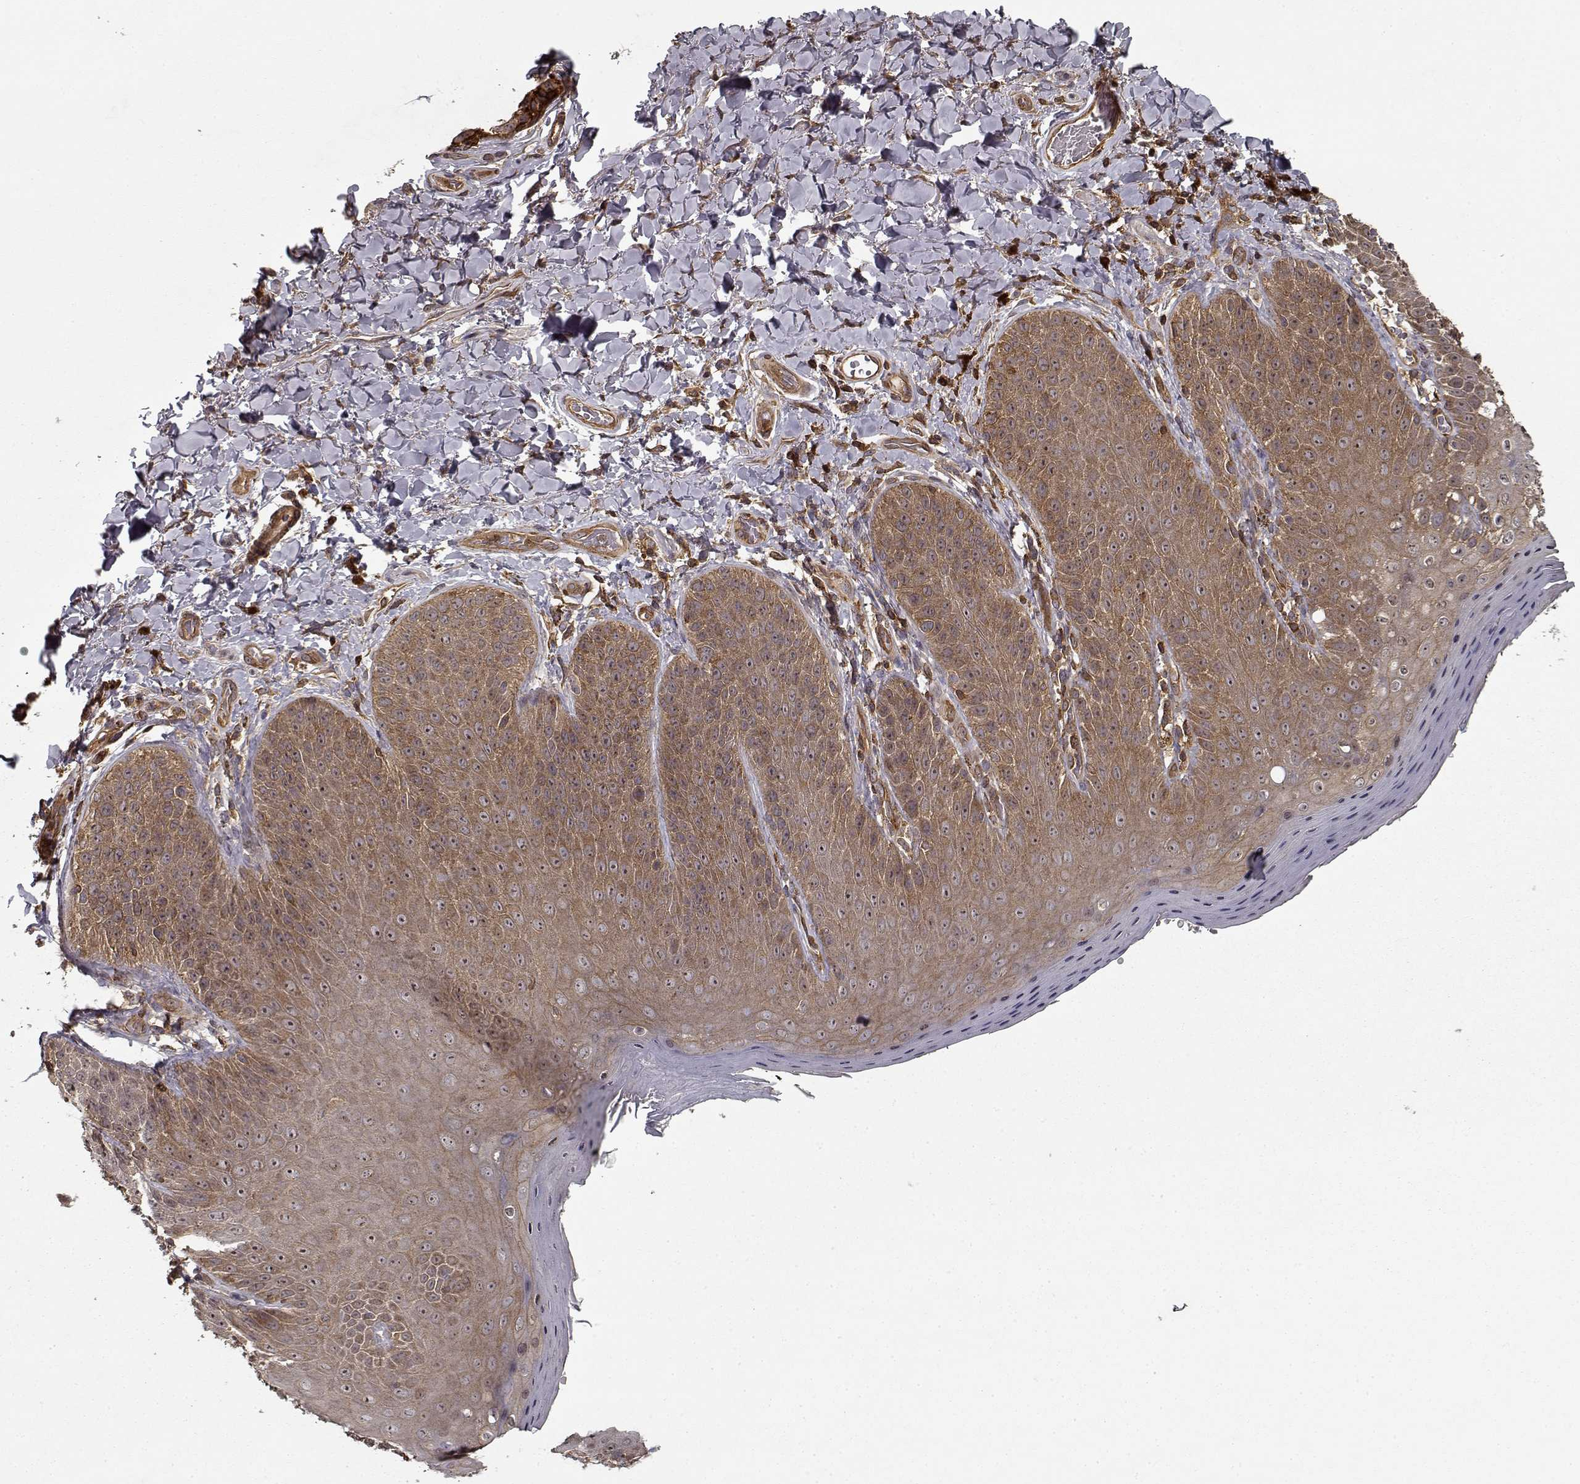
{"staining": {"intensity": "moderate", "quantity": ">75%", "location": "cytoplasmic/membranous"}, "tissue": "skin", "cell_type": "Epidermal cells", "image_type": "normal", "snomed": [{"axis": "morphology", "description": "Normal tissue, NOS"}, {"axis": "topography", "description": "Anal"}], "caption": "Approximately >75% of epidermal cells in normal skin exhibit moderate cytoplasmic/membranous protein positivity as visualized by brown immunohistochemical staining.", "gene": "PPP1R12A", "patient": {"sex": "male", "age": 53}}